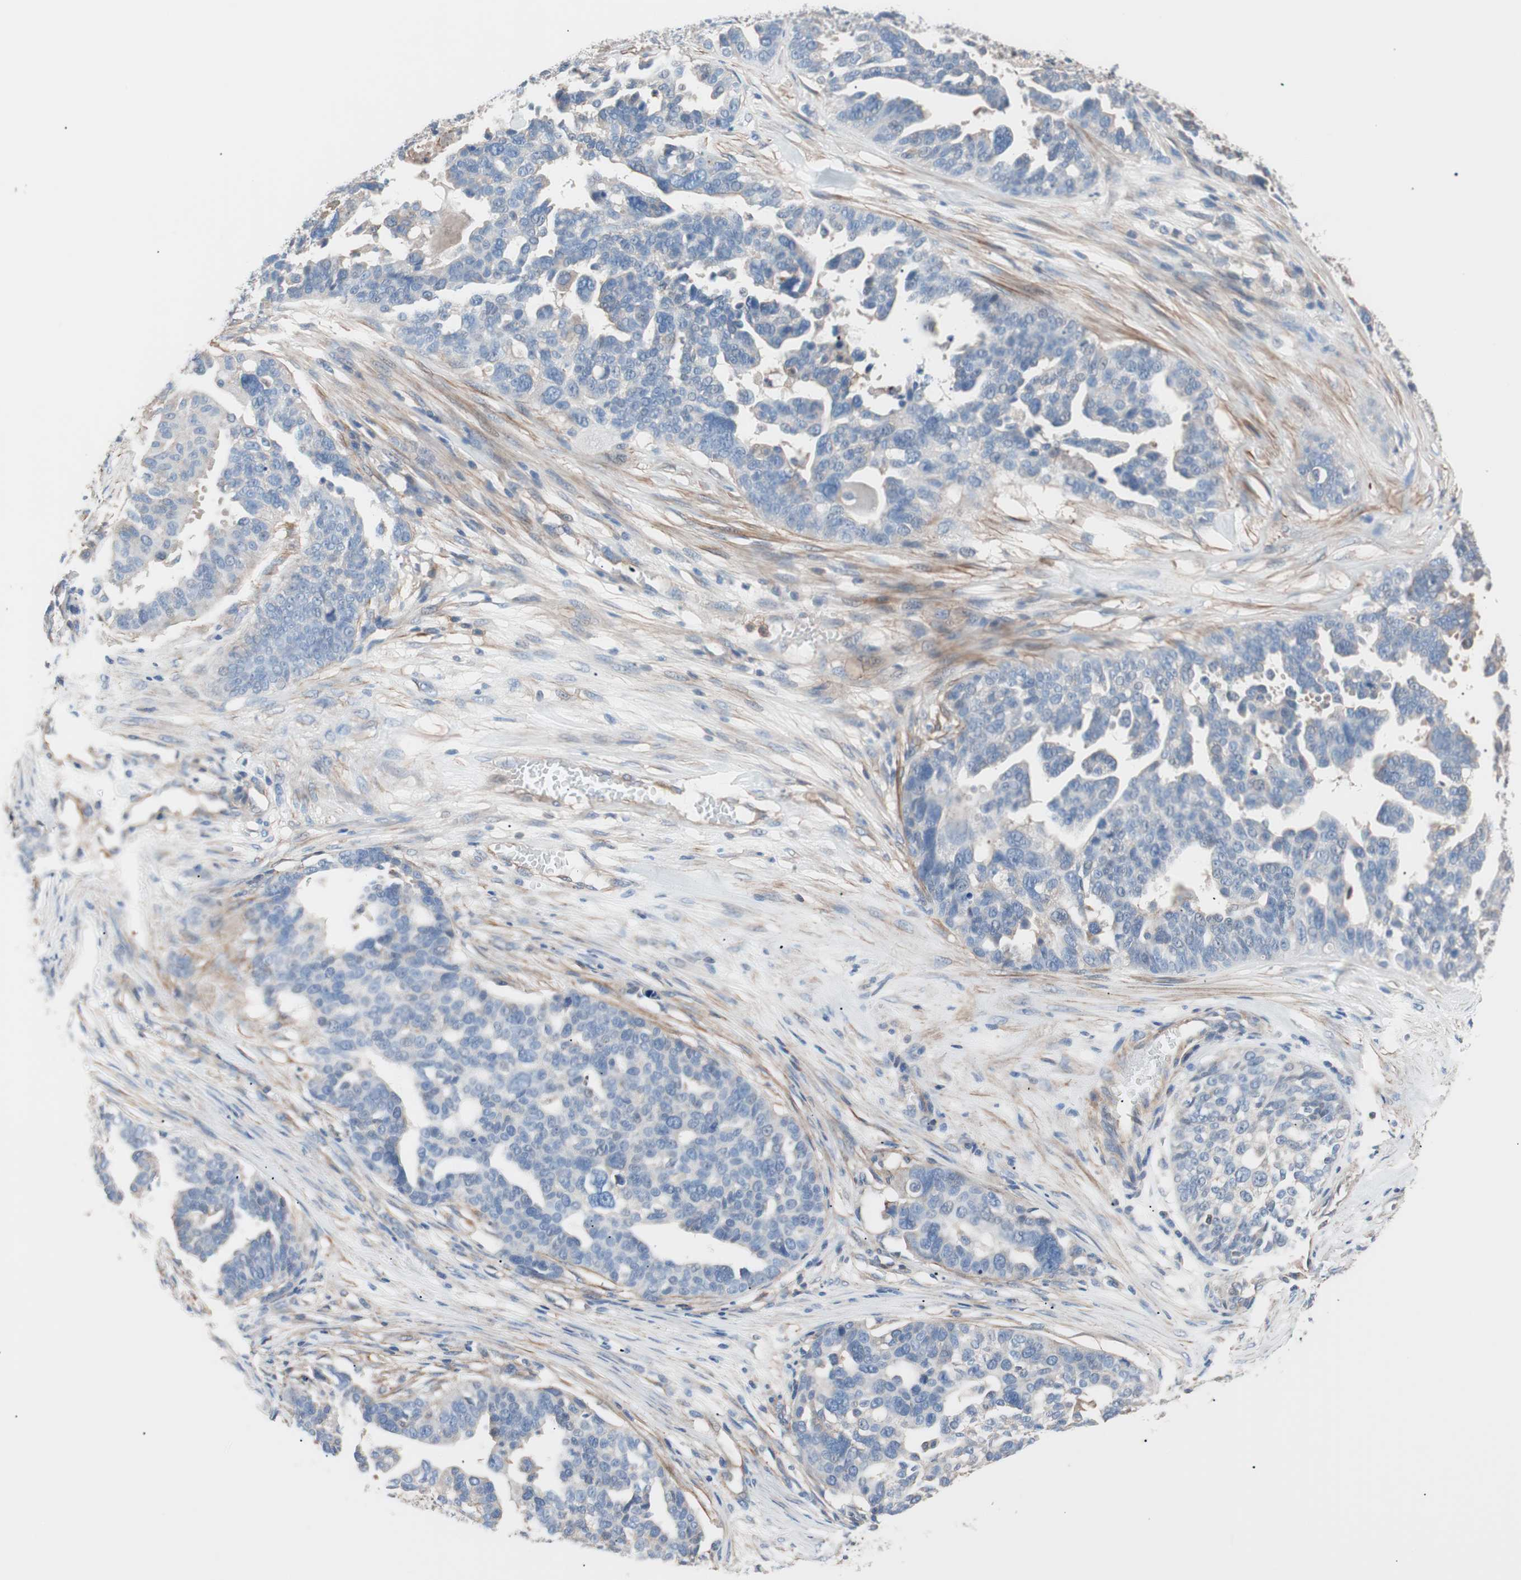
{"staining": {"intensity": "negative", "quantity": "none", "location": "none"}, "tissue": "ovarian cancer", "cell_type": "Tumor cells", "image_type": "cancer", "snomed": [{"axis": "morphology", "description": "Cystadenocarcinoma, serous, NOS"}, {"axis": "topography", "description": "Ovary"}], "caption": "An immunohistochemistry micrograph of ovarian cancer (serous cystadenocarcinoma) is shown. There is no staining in tumor cells of ovarian cancer (serous cystadenocarcinoma).", "gene": "GPR160", "patient": {"sex": "female", "age": 59}}